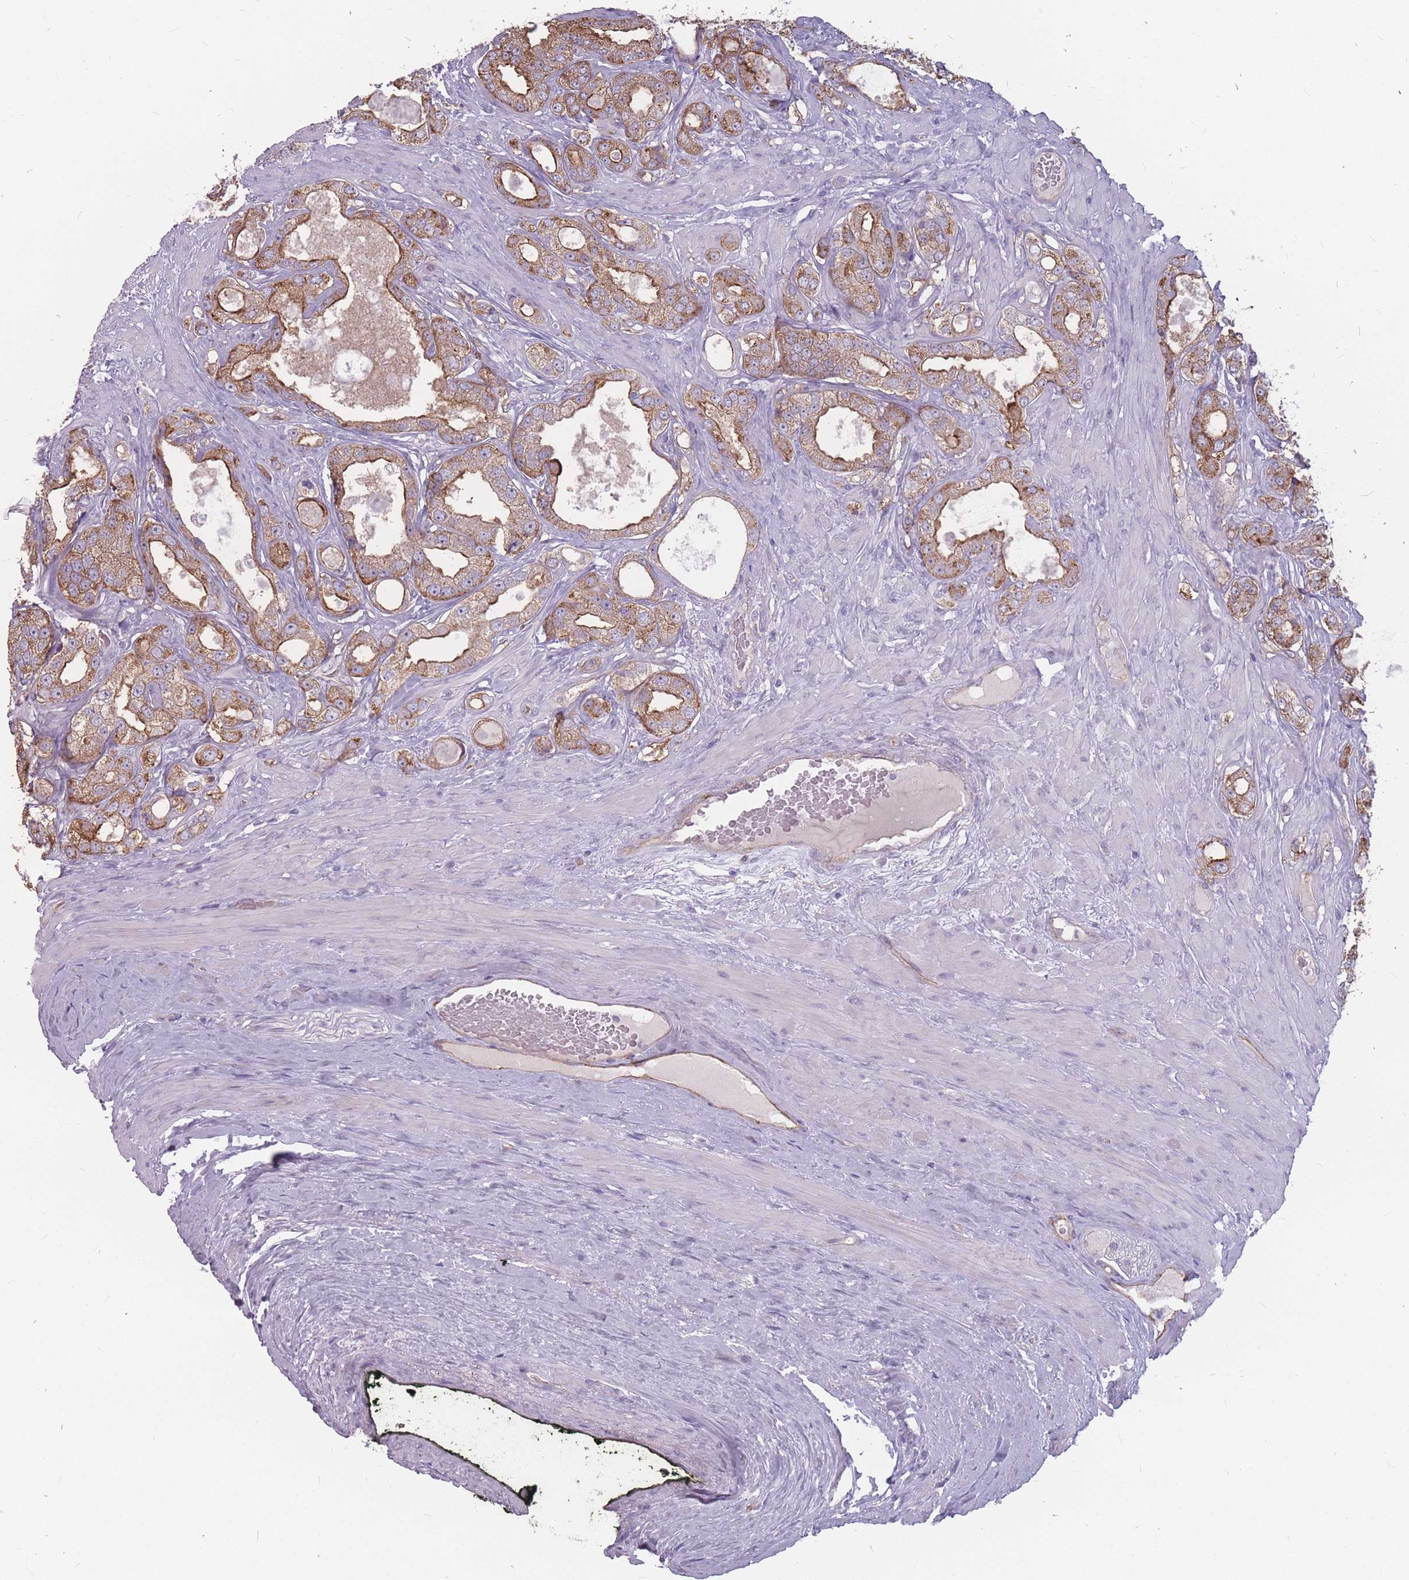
{"staining": {"intensity": "moderate", "quantity": ">75%", "location": "cytoplasmic/membranous"}, "tissue": "prostate cancer", "cell_type": "Tumor cells", "image_type": "cancer", "snomed": [{"axis": "morphology", "description": "Adenocarcinoma, Low grade"}, {"axis": "topography", "description": "Prostate"}], "caption": "Tumor cells exhibit medium levels of moderate cytoplasmic/membranous positivity in approximately >75% of cells in adenocarcinoma (low-grade) (prostate).", "gene": "GNA11", "patient": {"sex": "male", "age": 63}}